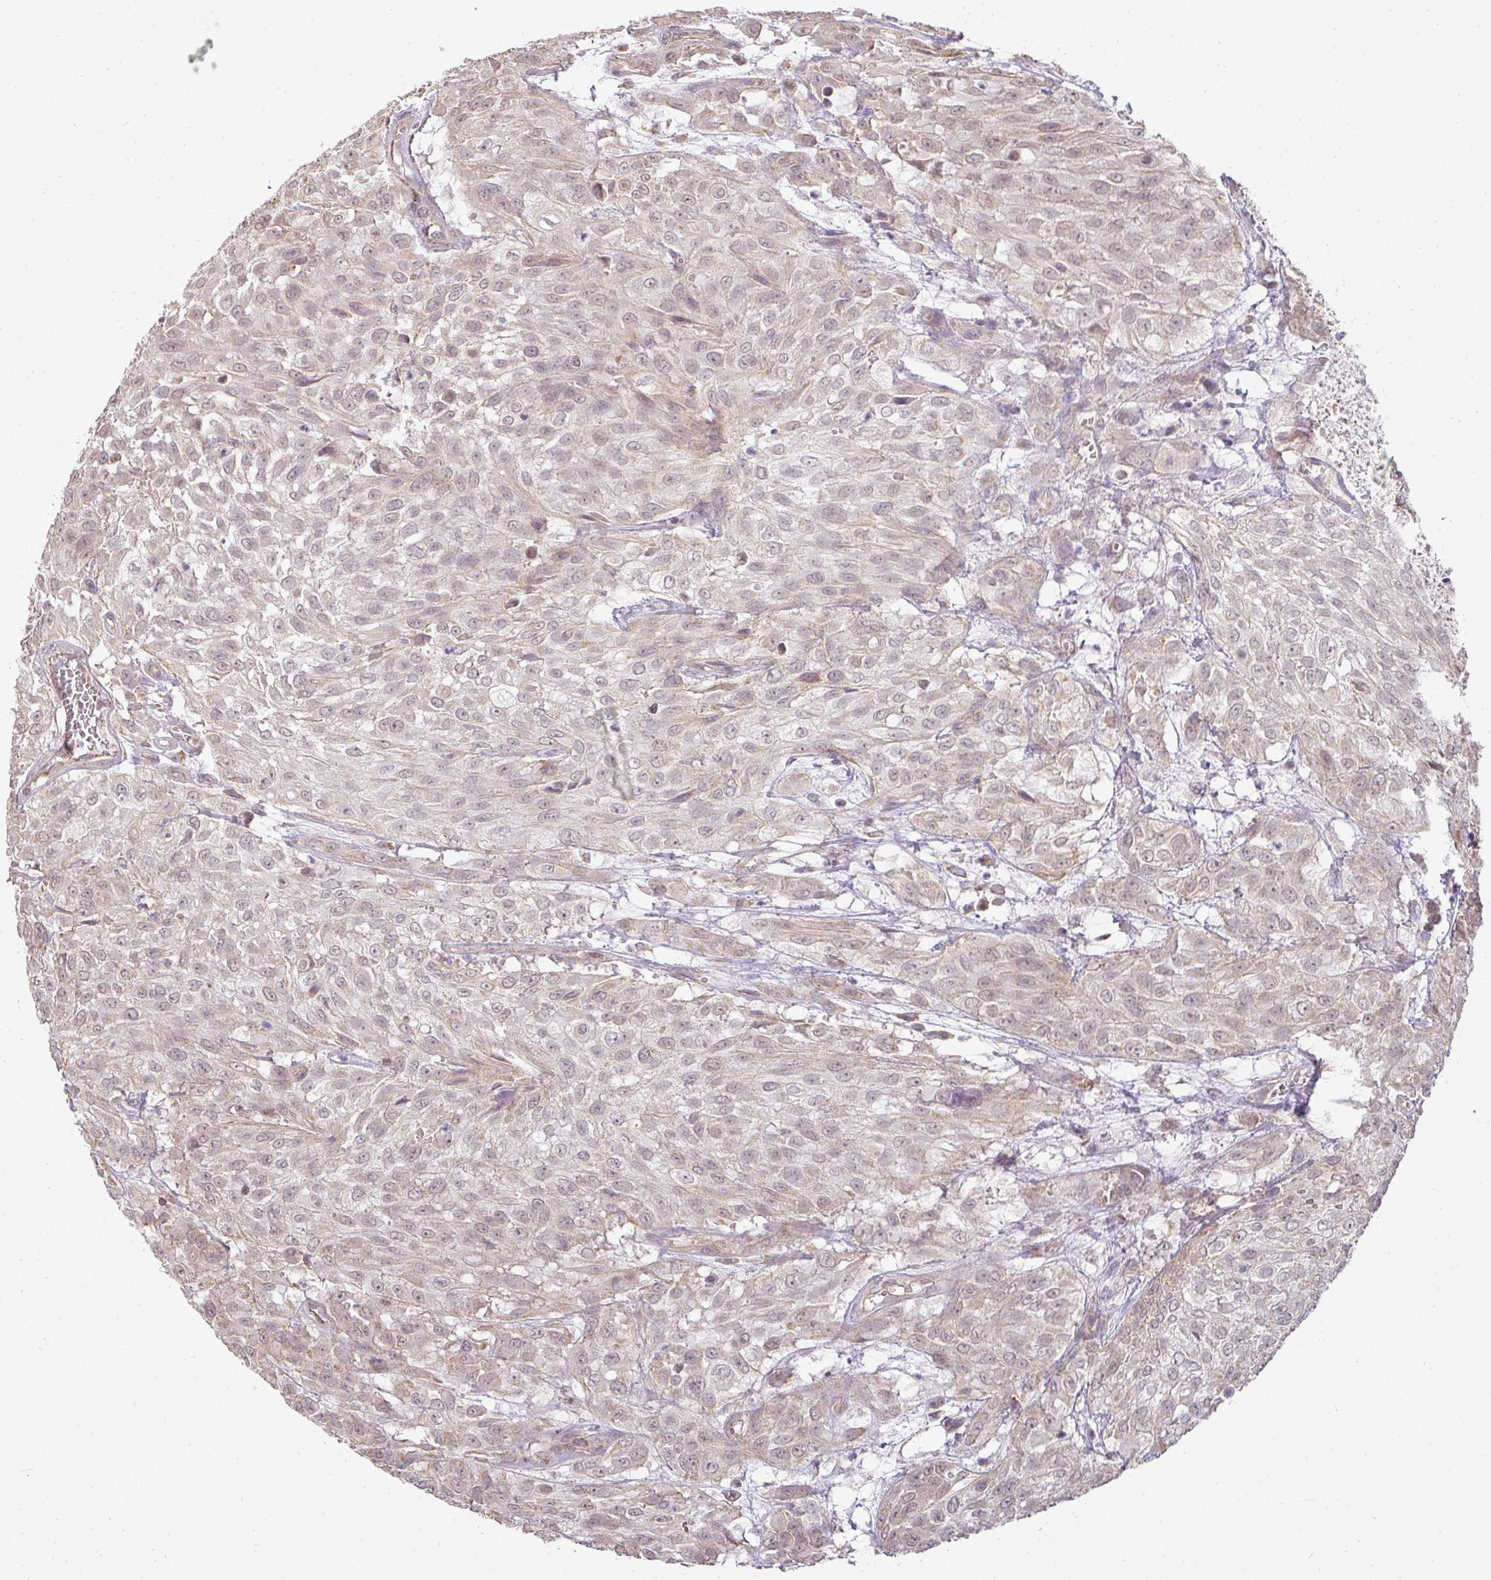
{"staining": {"intensity": "weak", "quantity": "<25%", "location": "cytoplasmic/membranous,nuclear"}, "tissue": "urothelial cancer", "cell_type": "Tumor cells", "image_type": "cancer", "snomed": [{"axis": "morphology", "description": "Urothelial carcinoma, High grade"}, {"axis": "topography", "description": "Urinary bladder"}], "caption": "A high-resolution photomicrograph shows IHC staining of urothelial cancer, which demonstrates no significant staining in tumor cells.", "gene": "MYOM2", "patient": {"sex": "male", "age": 57}}